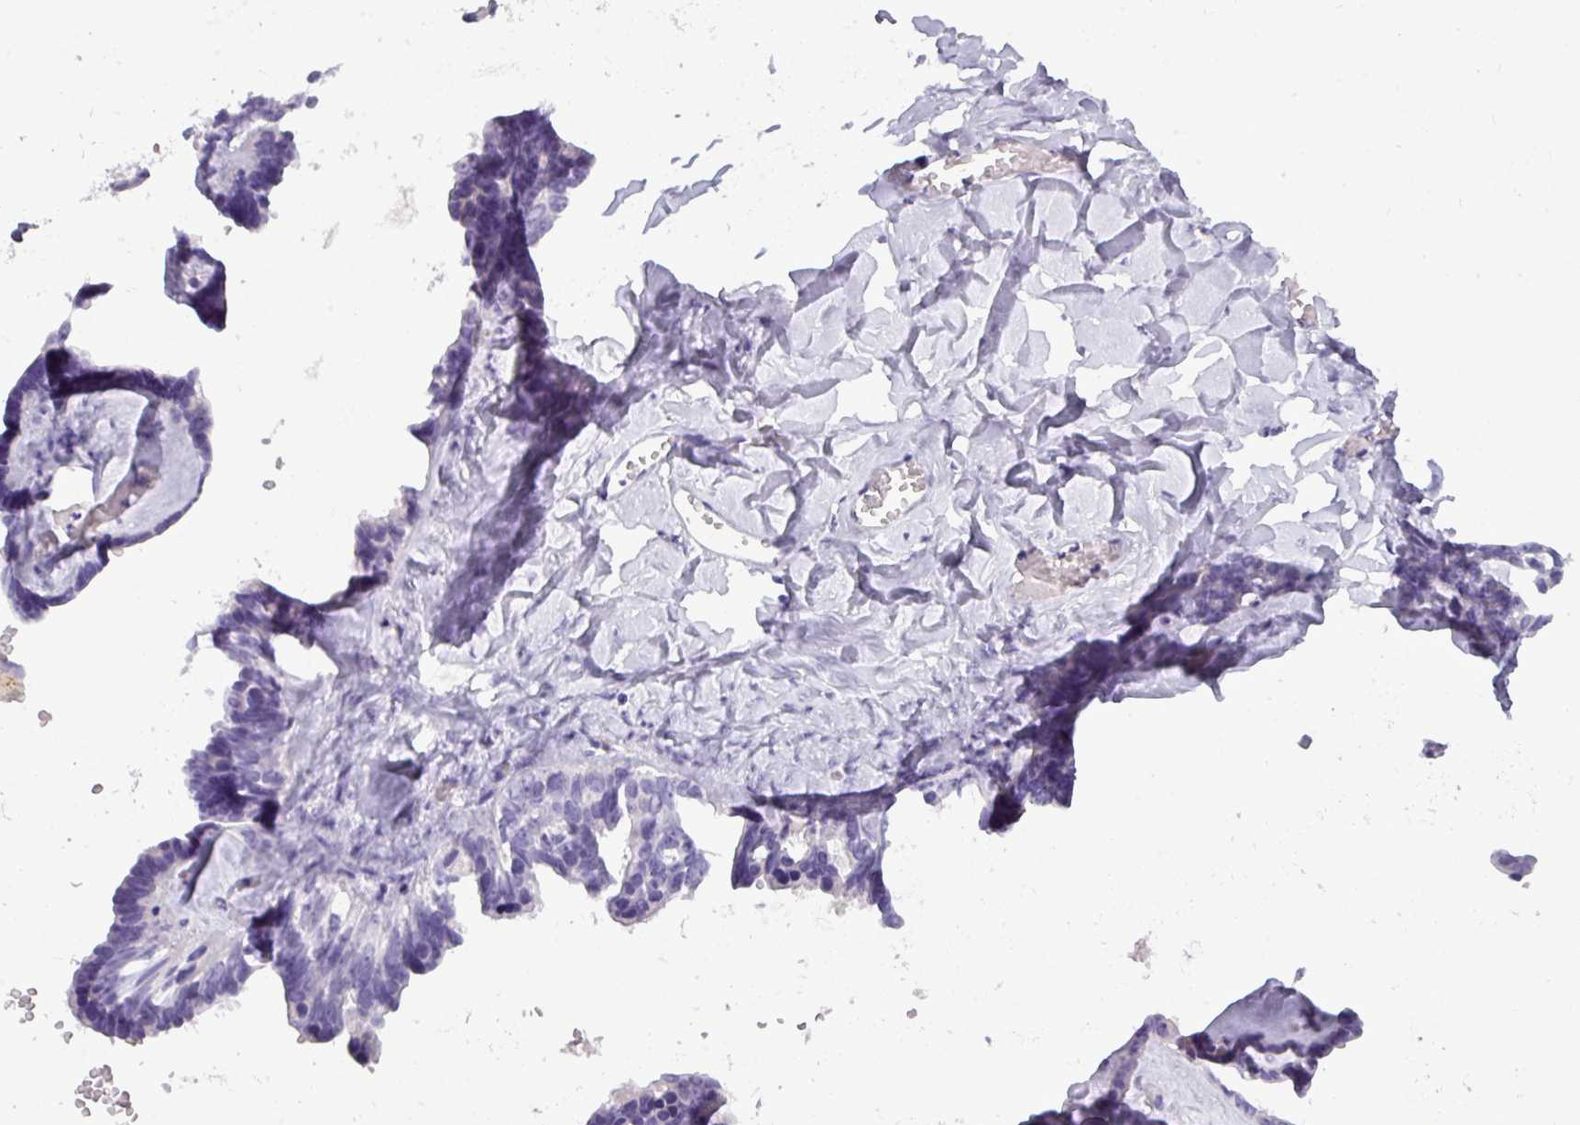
{"staining": {"intensity": "negative", "quantity": "none", "location": "none"}, "tissue": "ovarian cancer", "cell_type": "Tumor cells", "image_type": "cancer", "snomed": [{"axis": "morphology", "description": "Cystadenocarcinoma, serous, NOS"}, {"axis": "topography", "description": "Ovary"}], "caption": "Immunohistochemistry (IHC) histopathology image of neoplastic tissue: human ovarian serous cystadenocarcinoma stained with DAB reveals no significant protein expression in tumor cells.", "gene": "TMEM91", "patient": {"sex": "female", "age": 69}}